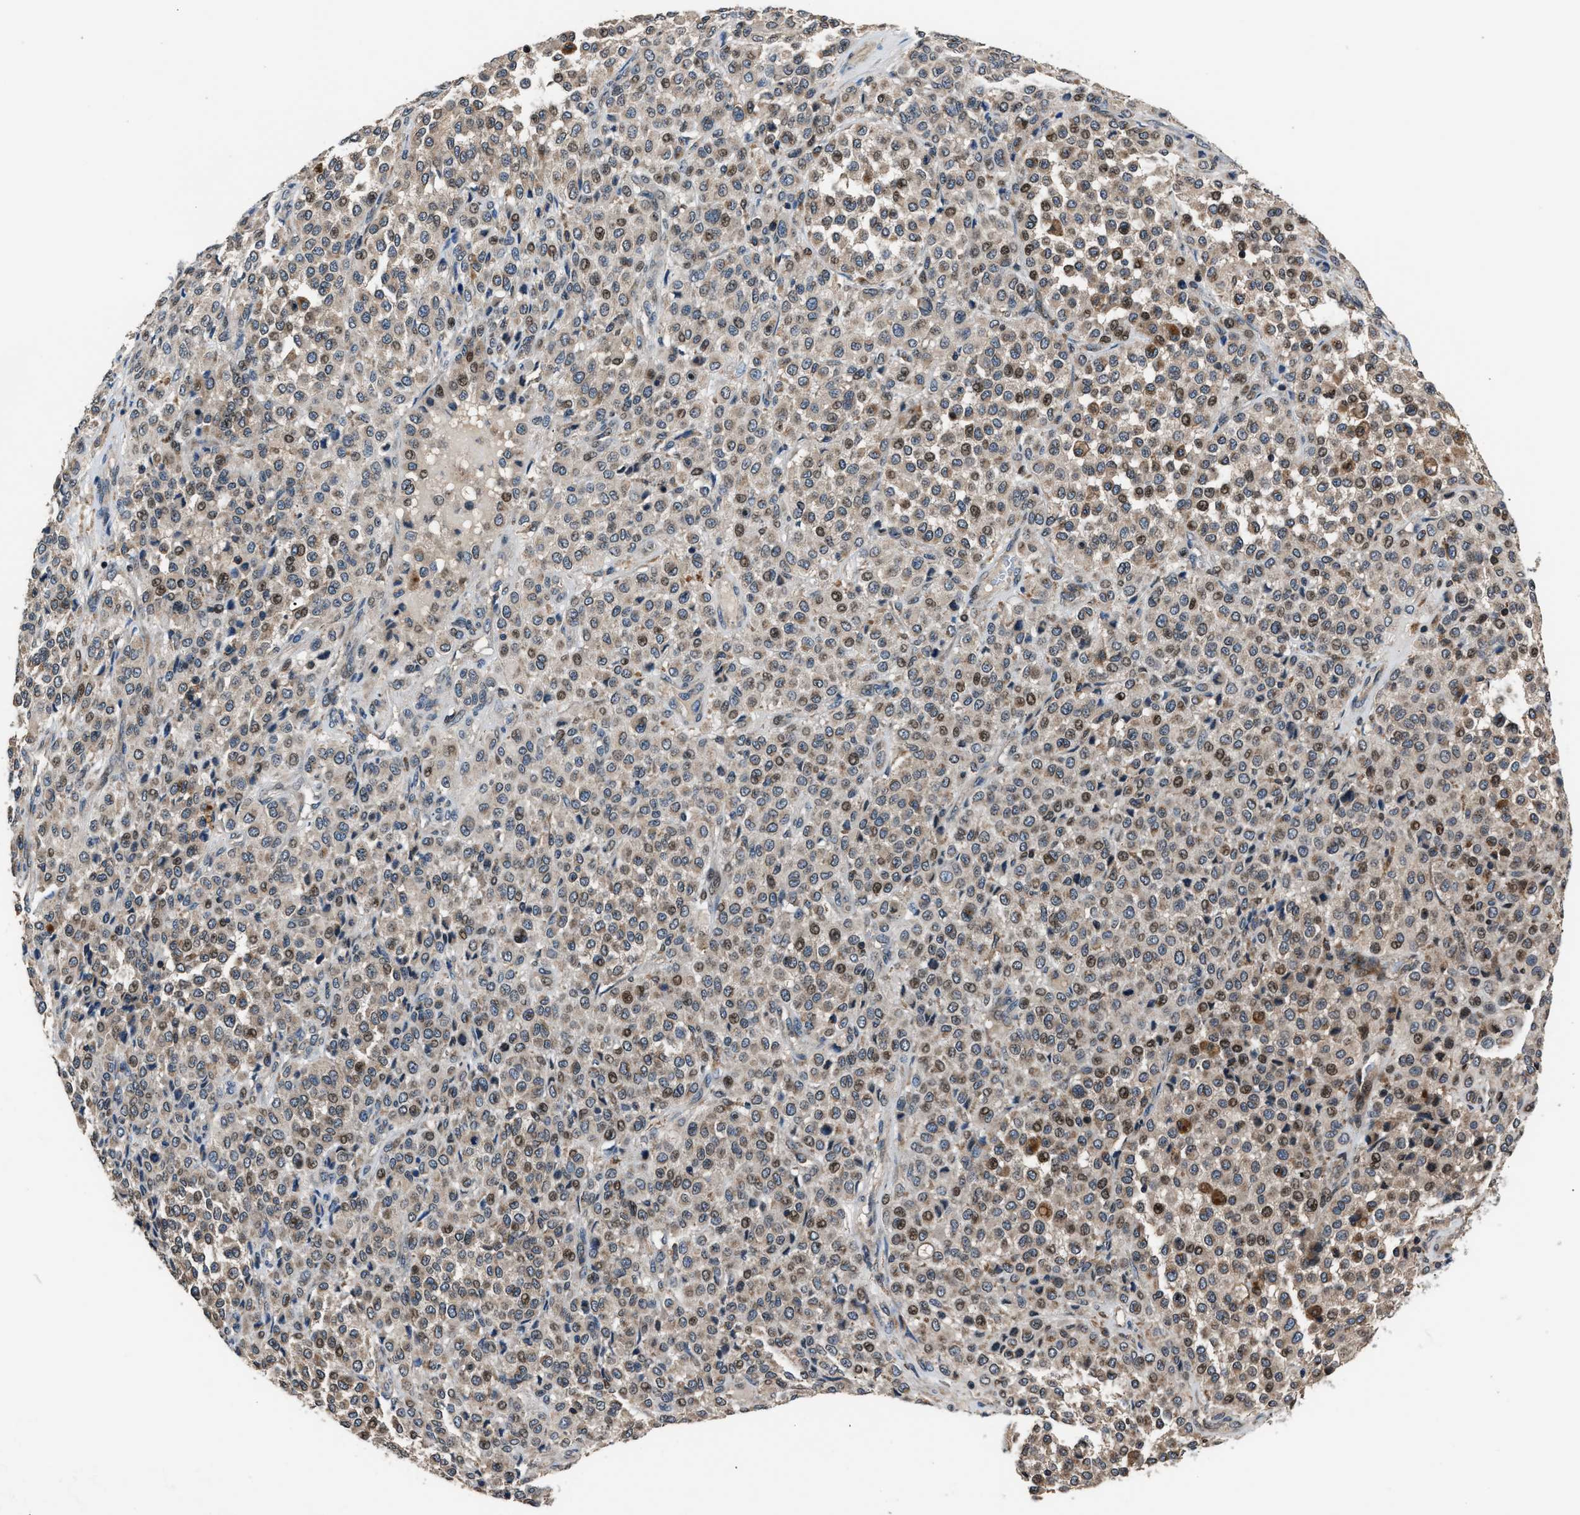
{"staining": {"intensity": "moderate", "quantity": "25%-75%", "location": "cytoplasmic/membranous,nuclear"}, "tissue": "melanoma", "cell_type": "Tumor cells", "image_type": "cancer", "snomed": [{"axis": "morphology", "description": "Malignant melanoma, Metastatic site"}, {"axis": "topography", "description": "Pancreas"}], "caption": "Protein positivity by immunohistochemistry (IHC) exhibits moderate cytoplasmic/membranous and nuclear expression in approximately 25%-75% of tumor cells in melanoma. The staining is performed using DAB brown chromogen to label protein expression. The nuclei are counter-stained blue using hematoxylin.", "gene": "TNRC18", "patient": {"sex": "female", "age": 30}}